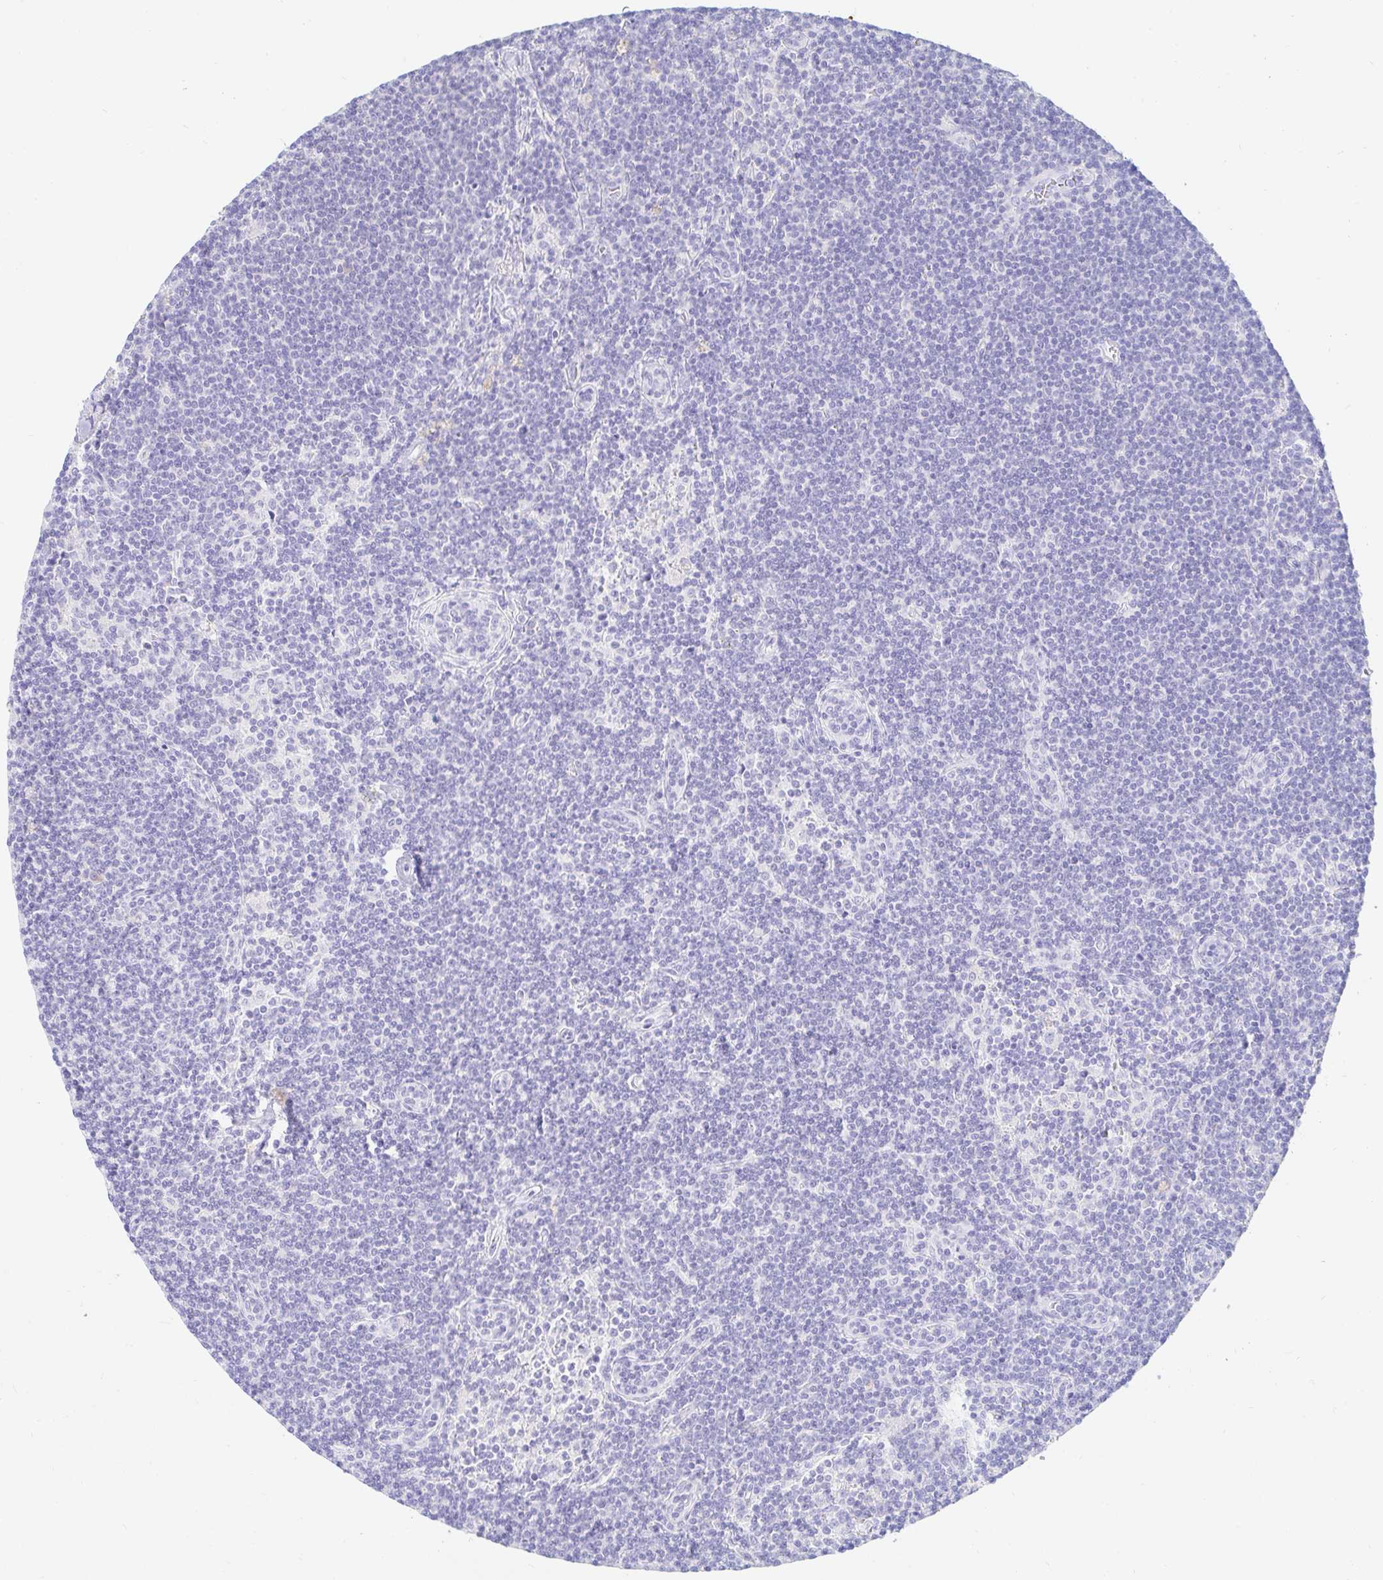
{"staining": {"intensity": "negative", "quantity": "none", "location": "none"}, "tissue": "lymphoma", "cell_type": "Tumor cells", "image_type": "cancer", "snomed": [{"axis": "morphology", "description": "Malignant lymphoma, non-Hodgkin's type, Low grade"}, {"axis": "topography", "description": "Lymph node"}], "caption": "The immunohistochemistry photomicrograph has no significant expression in tumor cells of malignant lymphoma, non-Hodgkin's type (low-grade) tissue.", "gene": "NR2E1", "patient": {"sex": "female", "age": 73}}